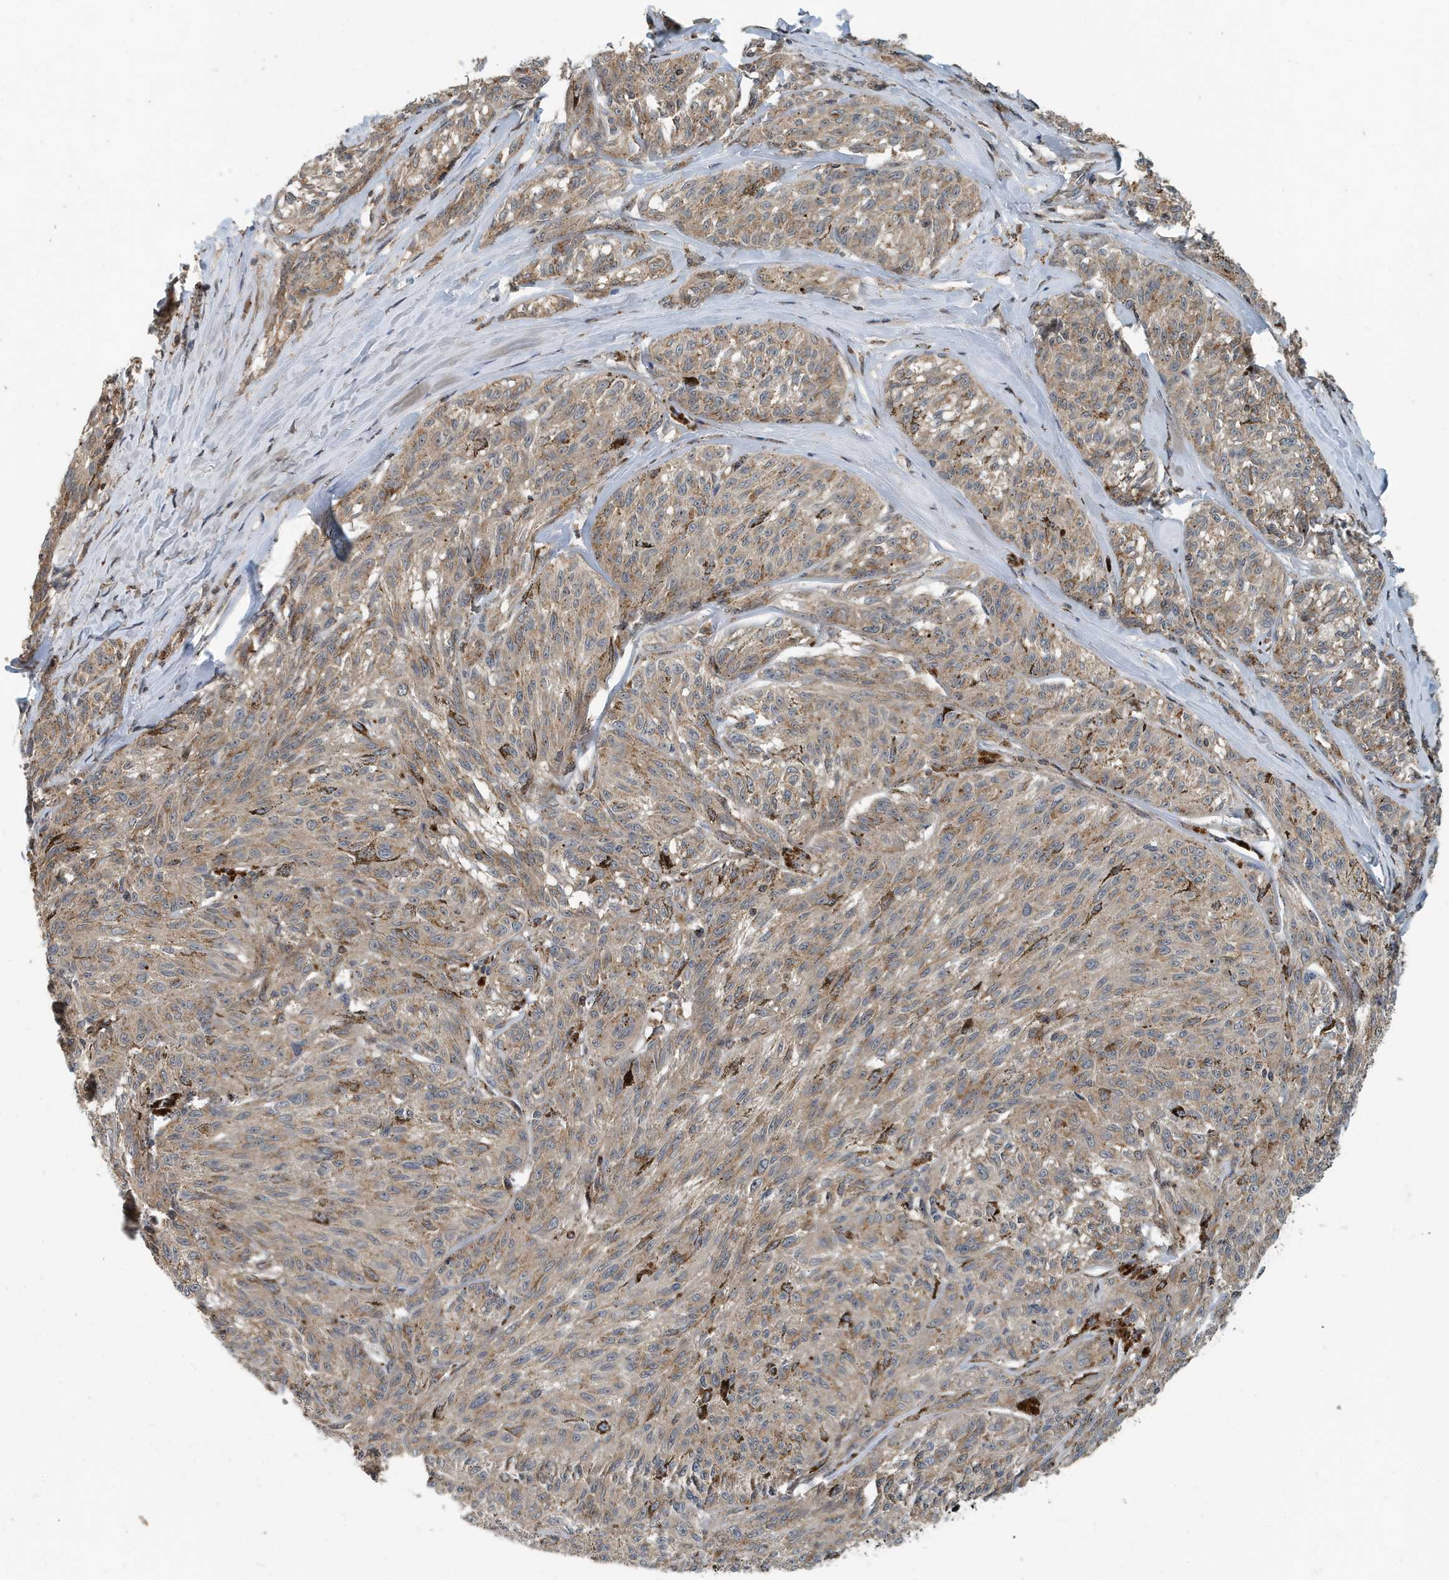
{"staining": {"intensity": "weak", "quantity": ">75%", "location": "cytoplasmic/membranous"}, "tissue": "melanoma", "cell_type": "Tumor cells", "image_type": "cancer", "snomed": [{"axis": "morphology", "description": "Malignant melanoma, NOS"}, {"axis": "topography", "description": "Skin"}], "caption": "This is a photomicrograph of immunohistochemistry (IHC) staining of melanoma, which shows weak positivity in the cytoplasmic/membranous of tumor cells.", "gene": "KIF15", "patient": {"sex": "female", "age": 72}}